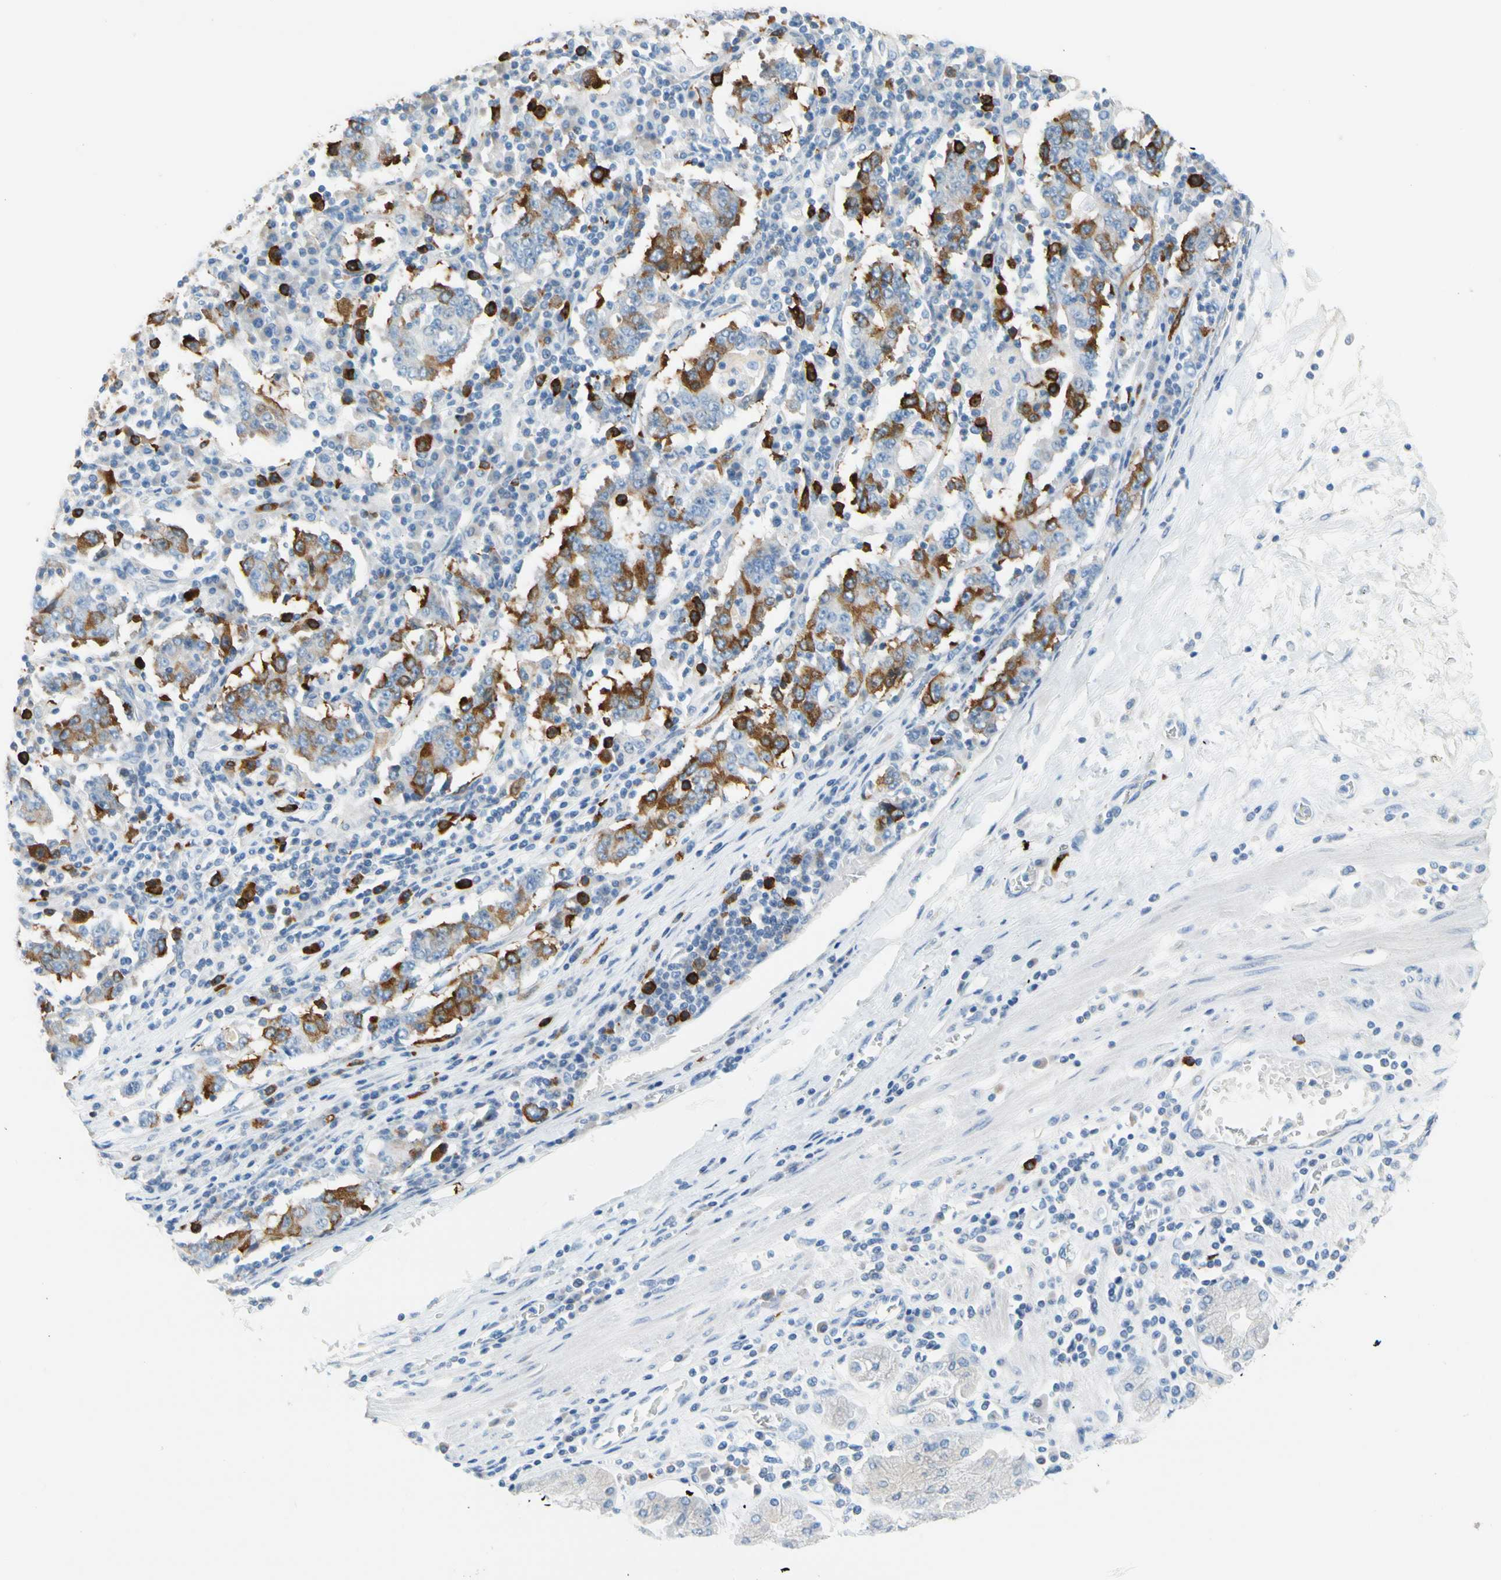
{"staining": {"intensity": "moderate", "quantity": "25%-75%", "location": "cytoplasmic/membranous"}, "tissue": "stomach cancer", "cell_type": "Tumor cells", "image_type": "cancer", "snomed": [{"axis": "morphology", "description": "Normal tissue, NOS"}, {"axis": "morphology", "description": "Adenocarcinoma, NOS"}, {"axis": "topography", "description": "Stomach, upper"}, {"axis": "topography", "description": "Stomach"}], "caption": "Tumor cells exhibit medium levels of moderate cytoplasmic/membranous positivity in approximately 25%-75% of cells in stomach adenocarcinoma.", "gene": "TACC3", "patient": {"sex": "male", "age": 59}}